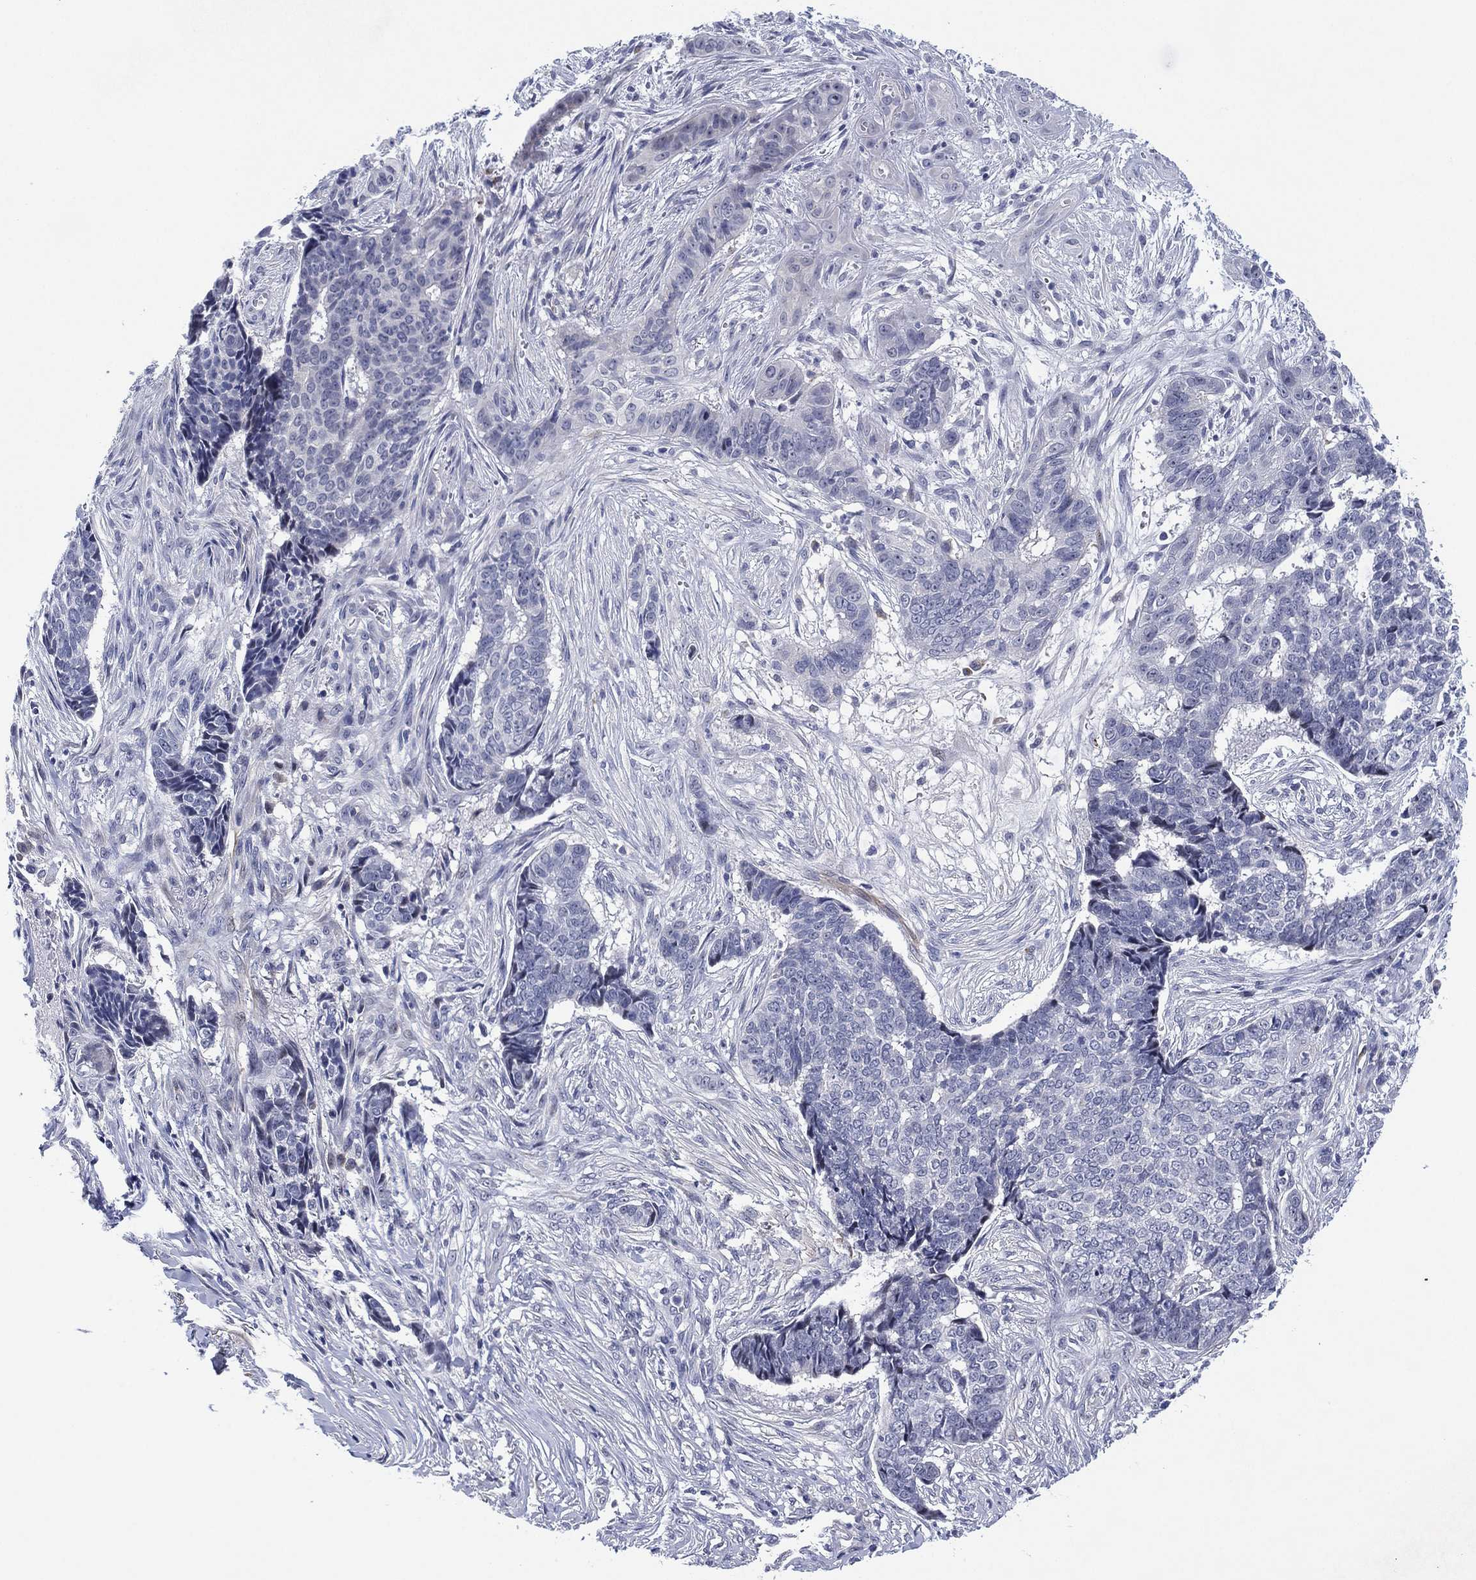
{"staining": {"intensity": "negative", "quantity": "none", "location": "none"}, "tissue": "skin cancer", "cell_type": "Tumor cells", "image_type": "cancer", "snomed": [{"axis": "morphology", "description": "Basal cell carcinoma"}, {"axis": "topography", "description": "Skin"}], "caption": "Histopathology image shows no protein staining in tumor cells of skin cancer tissue.", "gene": "CLIP3", "patient": {"sex": "male", "age": 86}}